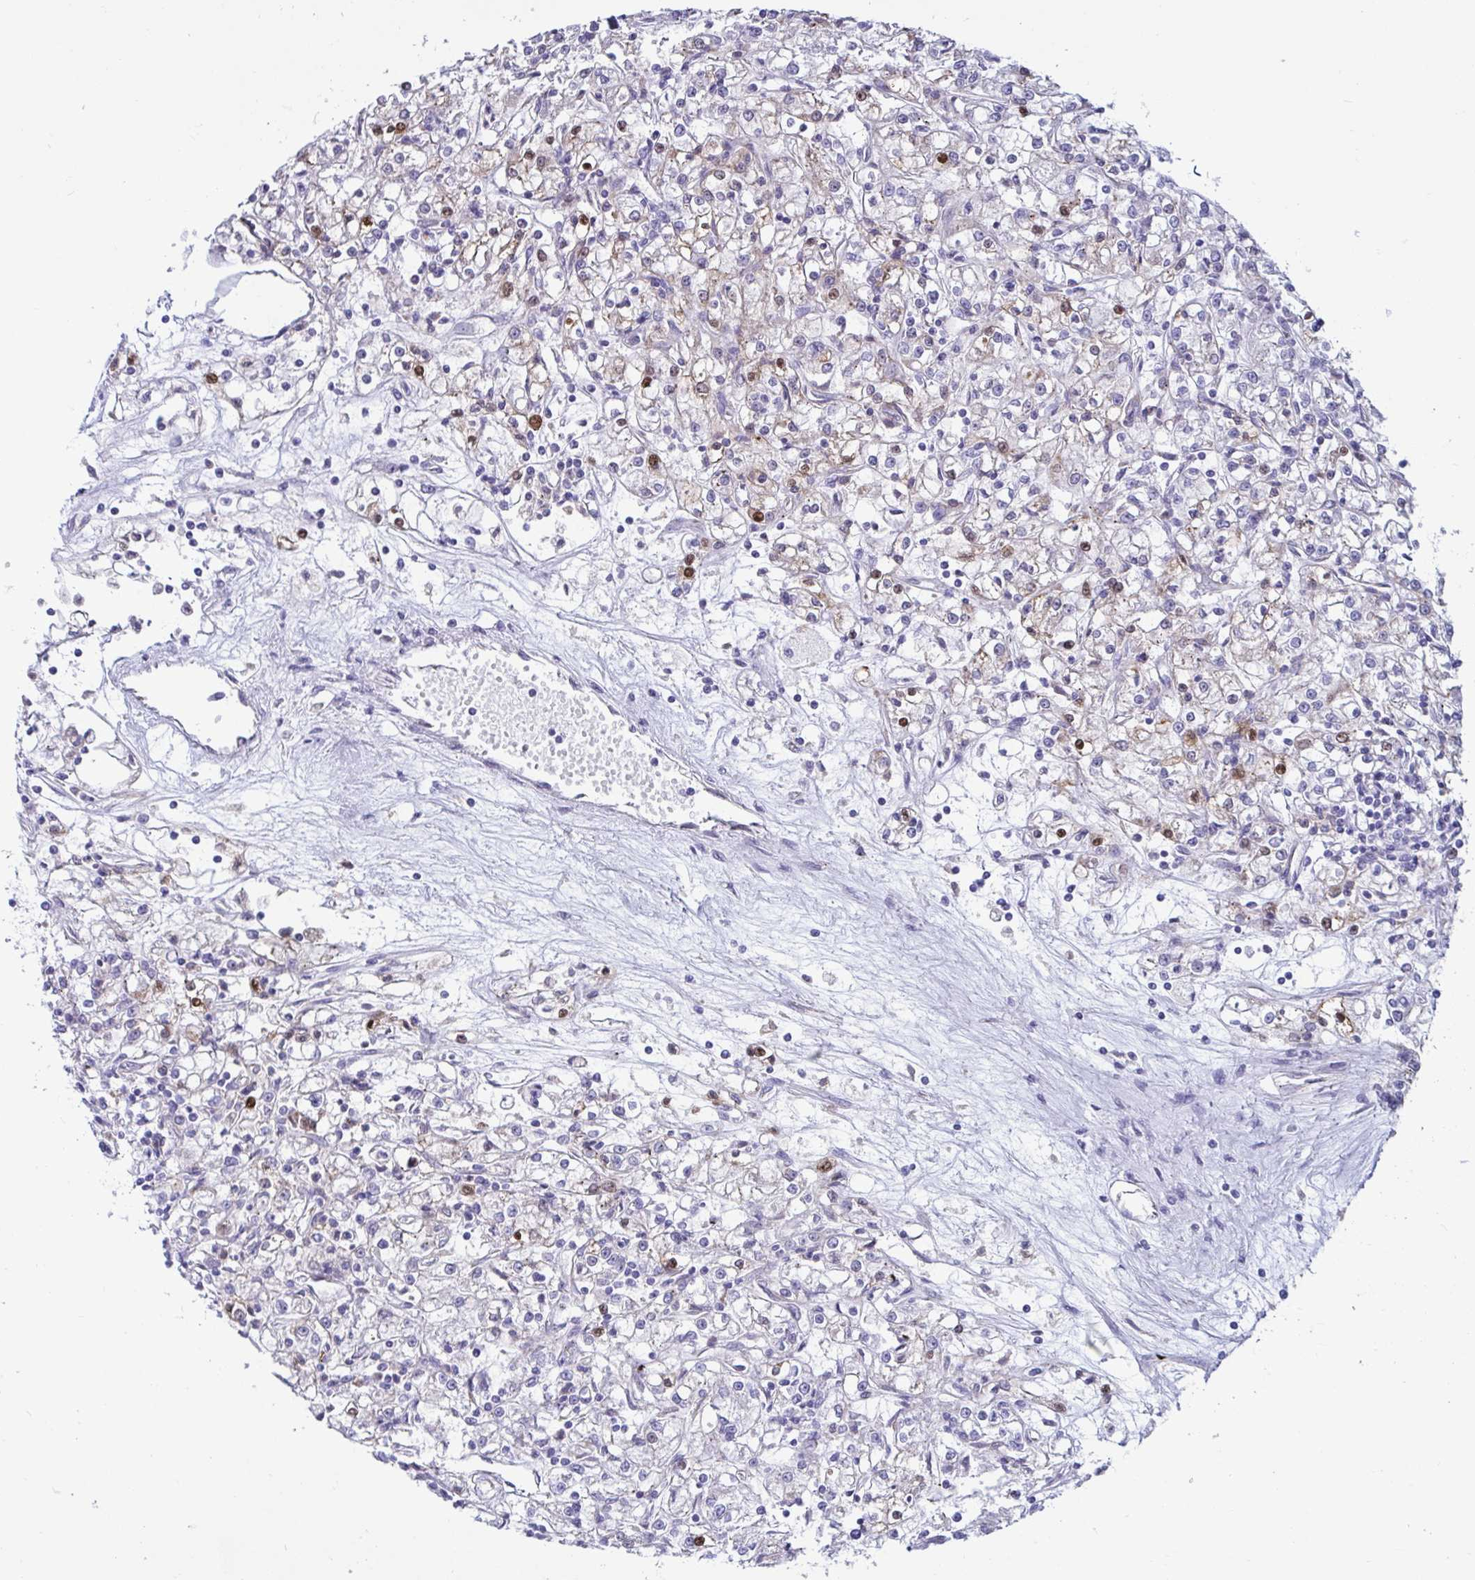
{"staining": {"intensity": "moderate", "quantity": "<25%", "location": "cytoplasmic/membranous,nuclear"}, "tissue": "renal cancer", "cell_type": "Tumor cells", "image_type": "cancer", "snomed": [{"axis": "morphology", "description": "Adenocarcinoma, NOS"}, {"axis": "topography", "description": "Kidney"}], "caption": "Renal adenocarcinoma was stained to show a protein in brown. There is low levels of moderate cytoplasmic/membranous and nuclear staining in about <25% of tumor cells.", "gene": "TFPI2", "patient": {"sex": "female", "age": 59}}